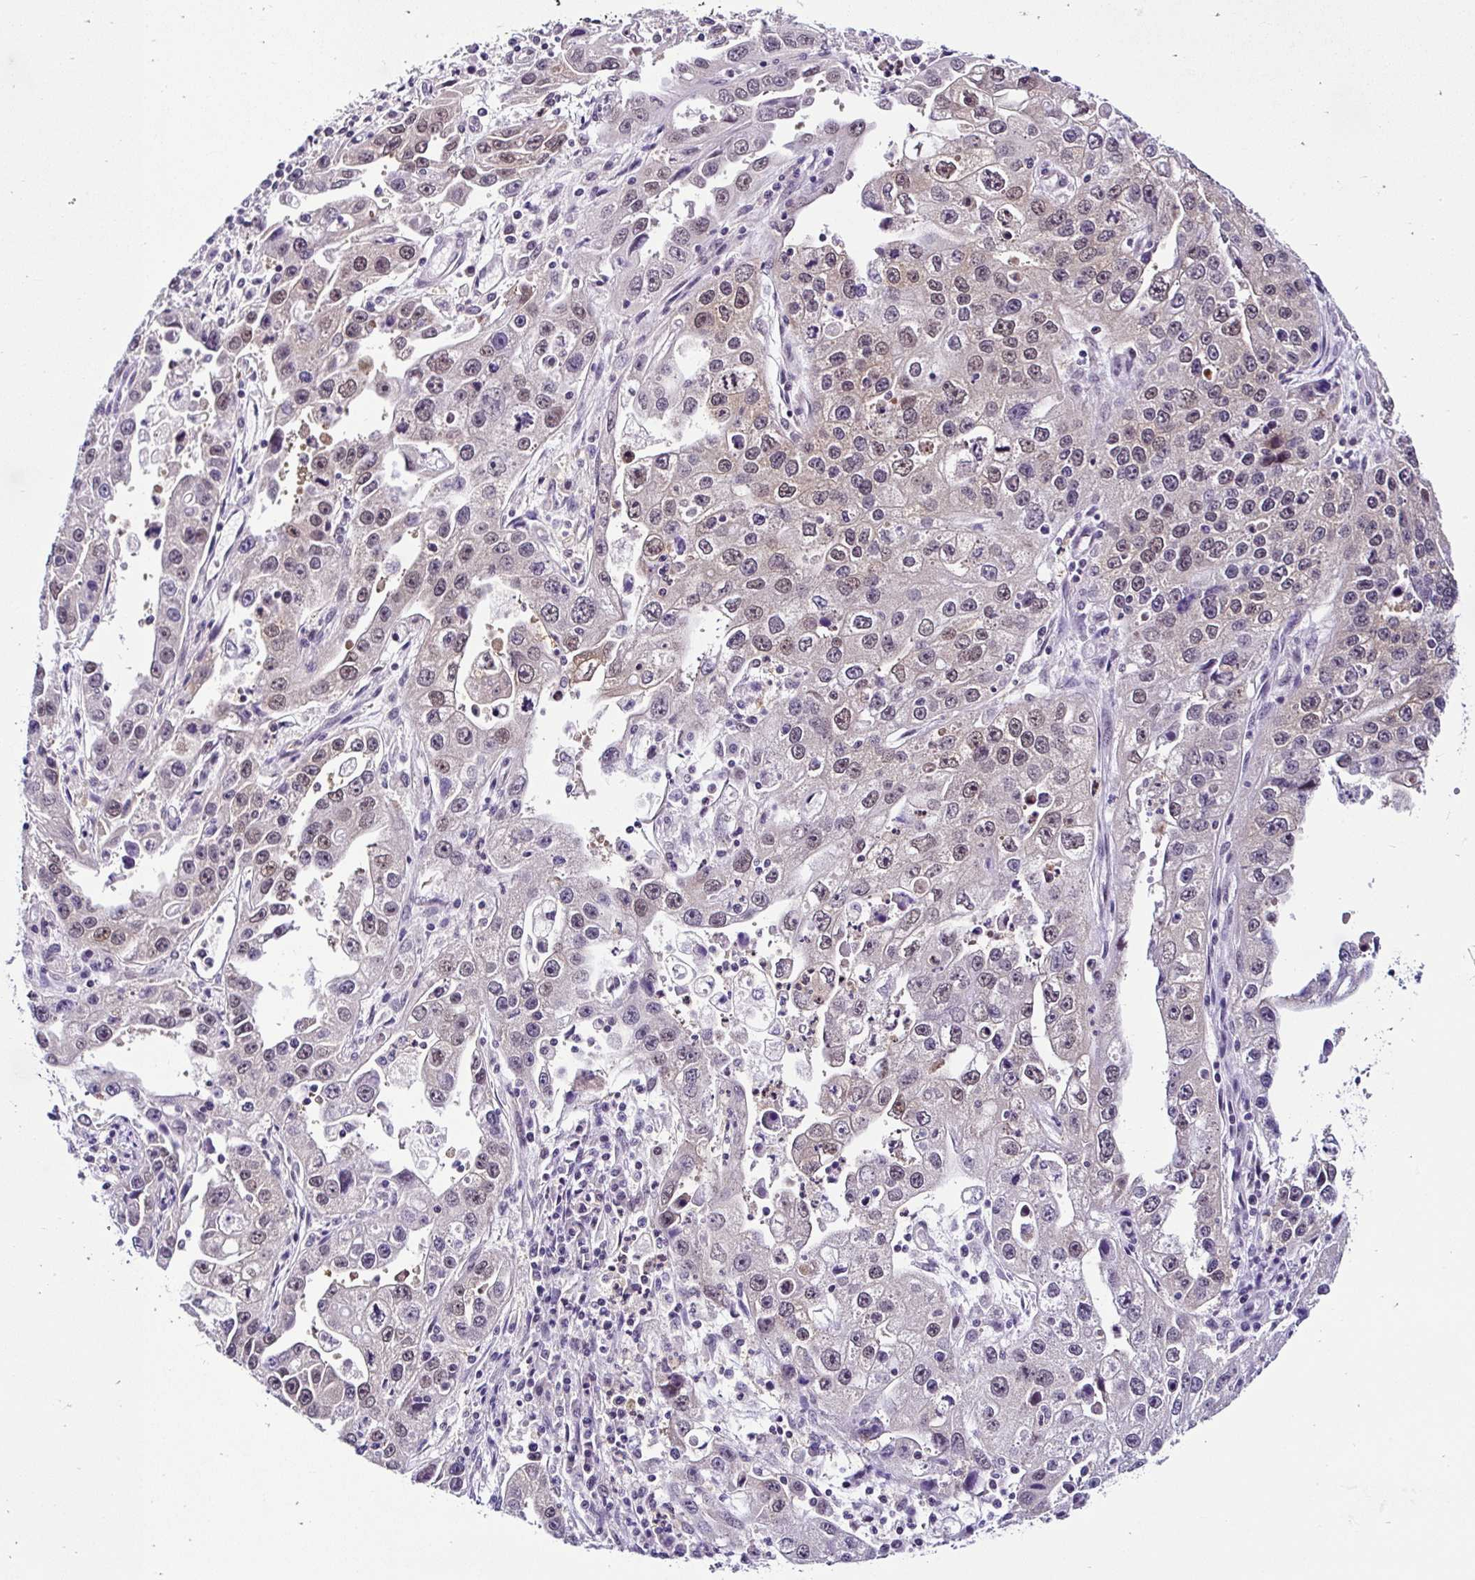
{"staining": {"intensity": "weak", "quantity": "25%-75%", "location": "cytoplasmic/membranous,nuclear"}, "tissue": "endometrial cancer", "cell_type": "Tumor cells", "image_type": "cancer", "snomed": [{"axis": "morphology", "description": "Adenocarcinoma, NOS"}, {"axis": "topography", "description": "Uterus"}], "caption": "Immunohistochemical staining of endometrial cancer (adenocarcinoma) displays weak cytoplasmic/membranous and nuclear protein expression in about 25%-75% of tumor cells.", "gene": "PIN4", "patient": {"sex": "female", "age": 62}}